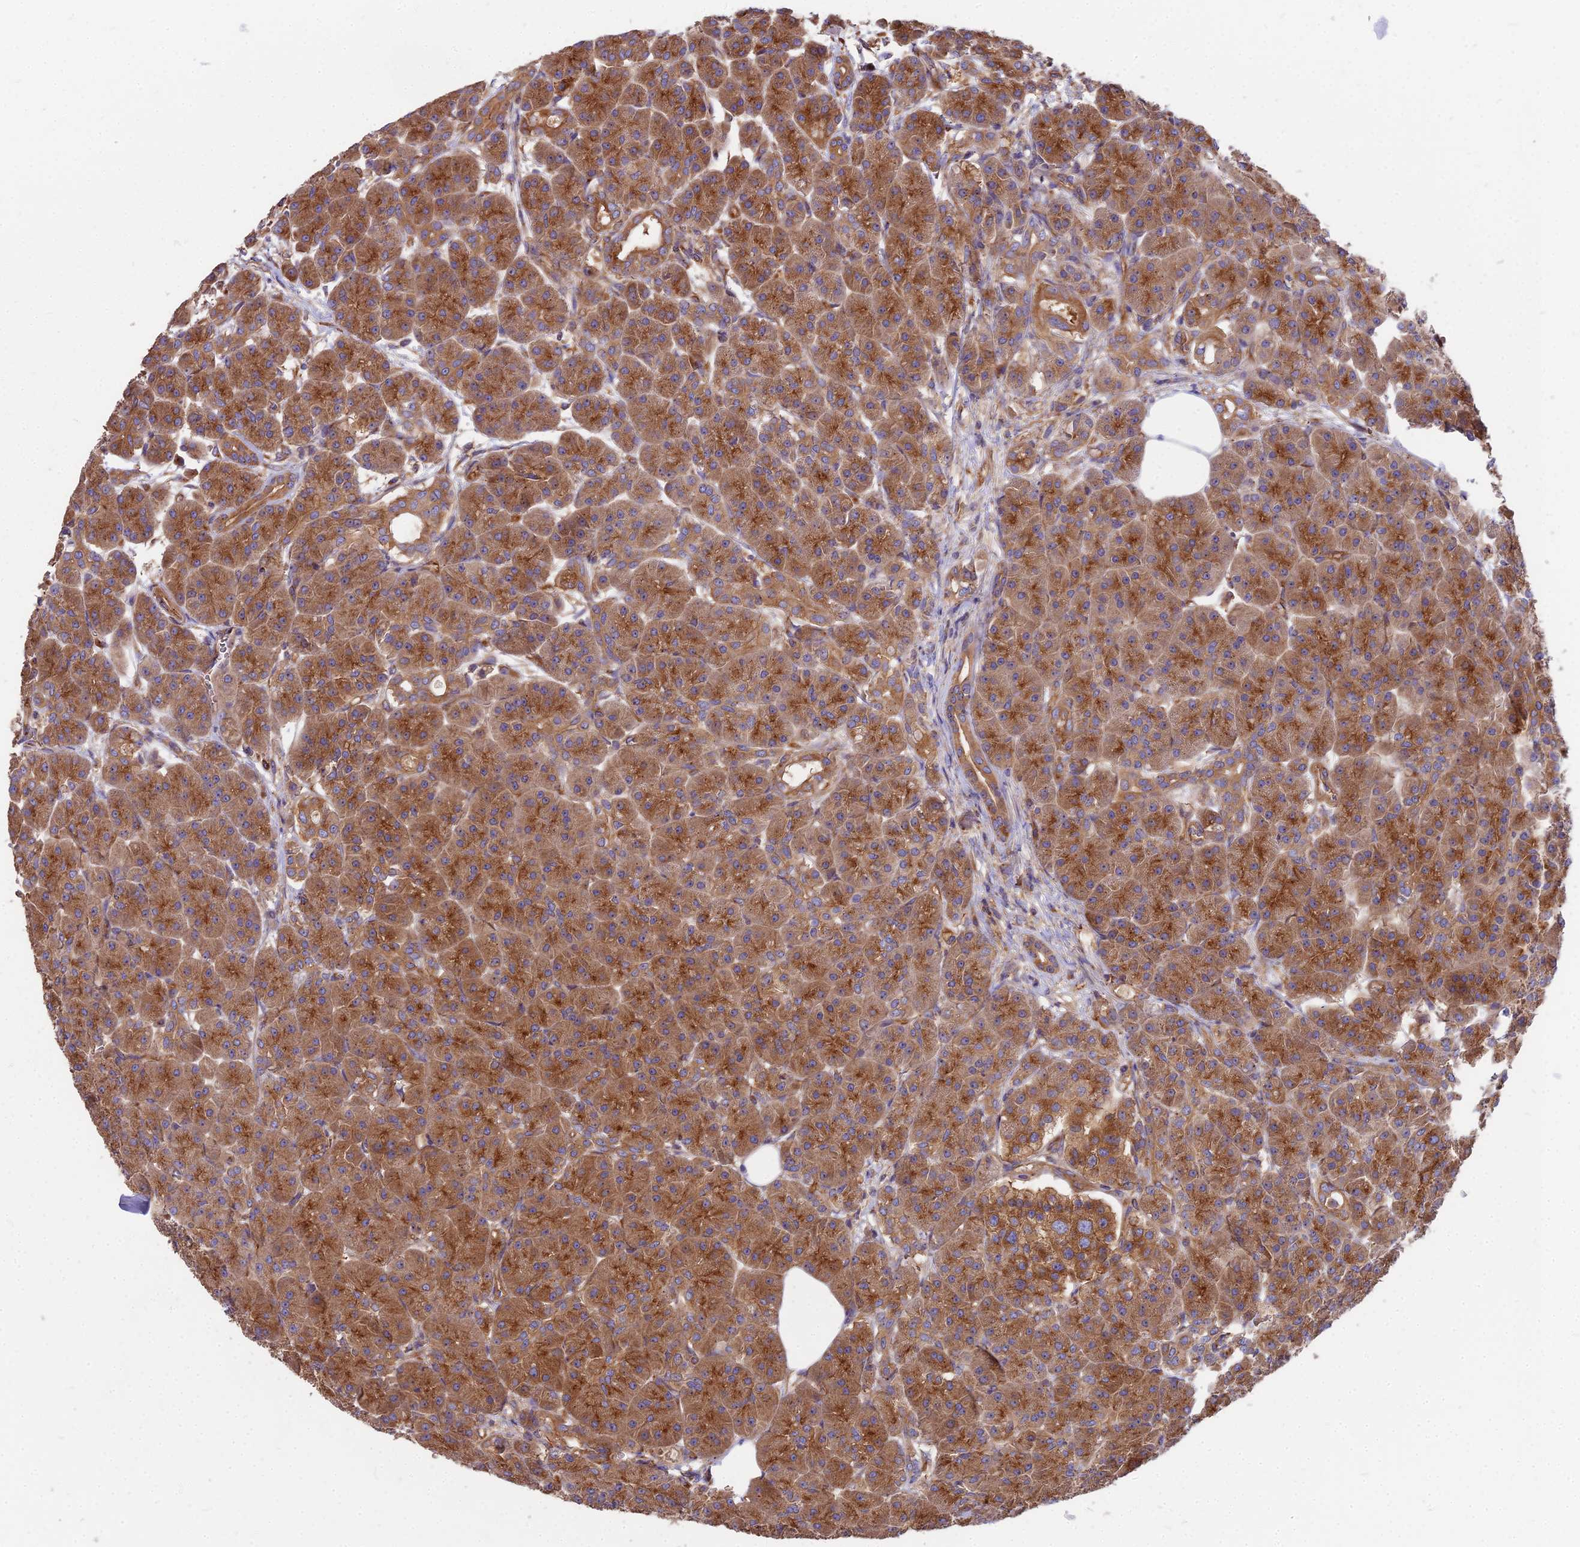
{"staining": {"intensity": "strong", "quantity": ">75%", "location": "cytoplasmic/membranous"}, "tissue": "pancreas", "cell_type": "Exocrine glandular cells", "image_type": "normal", "snomed": [{"axis": "morphology", "description": "Normal tissue, NOS"}, {"axis": "topography", "description": "Pancreas"}], "caption": "About >75% of exocrine glandular cells in unremarkable human pancreas exhibit strong cytoplasmic/membranous protein staining as visualized by brown immunohistochemical staining.", "gene": "DCTN3", "patient": {"sex": "male", "age": 63}}